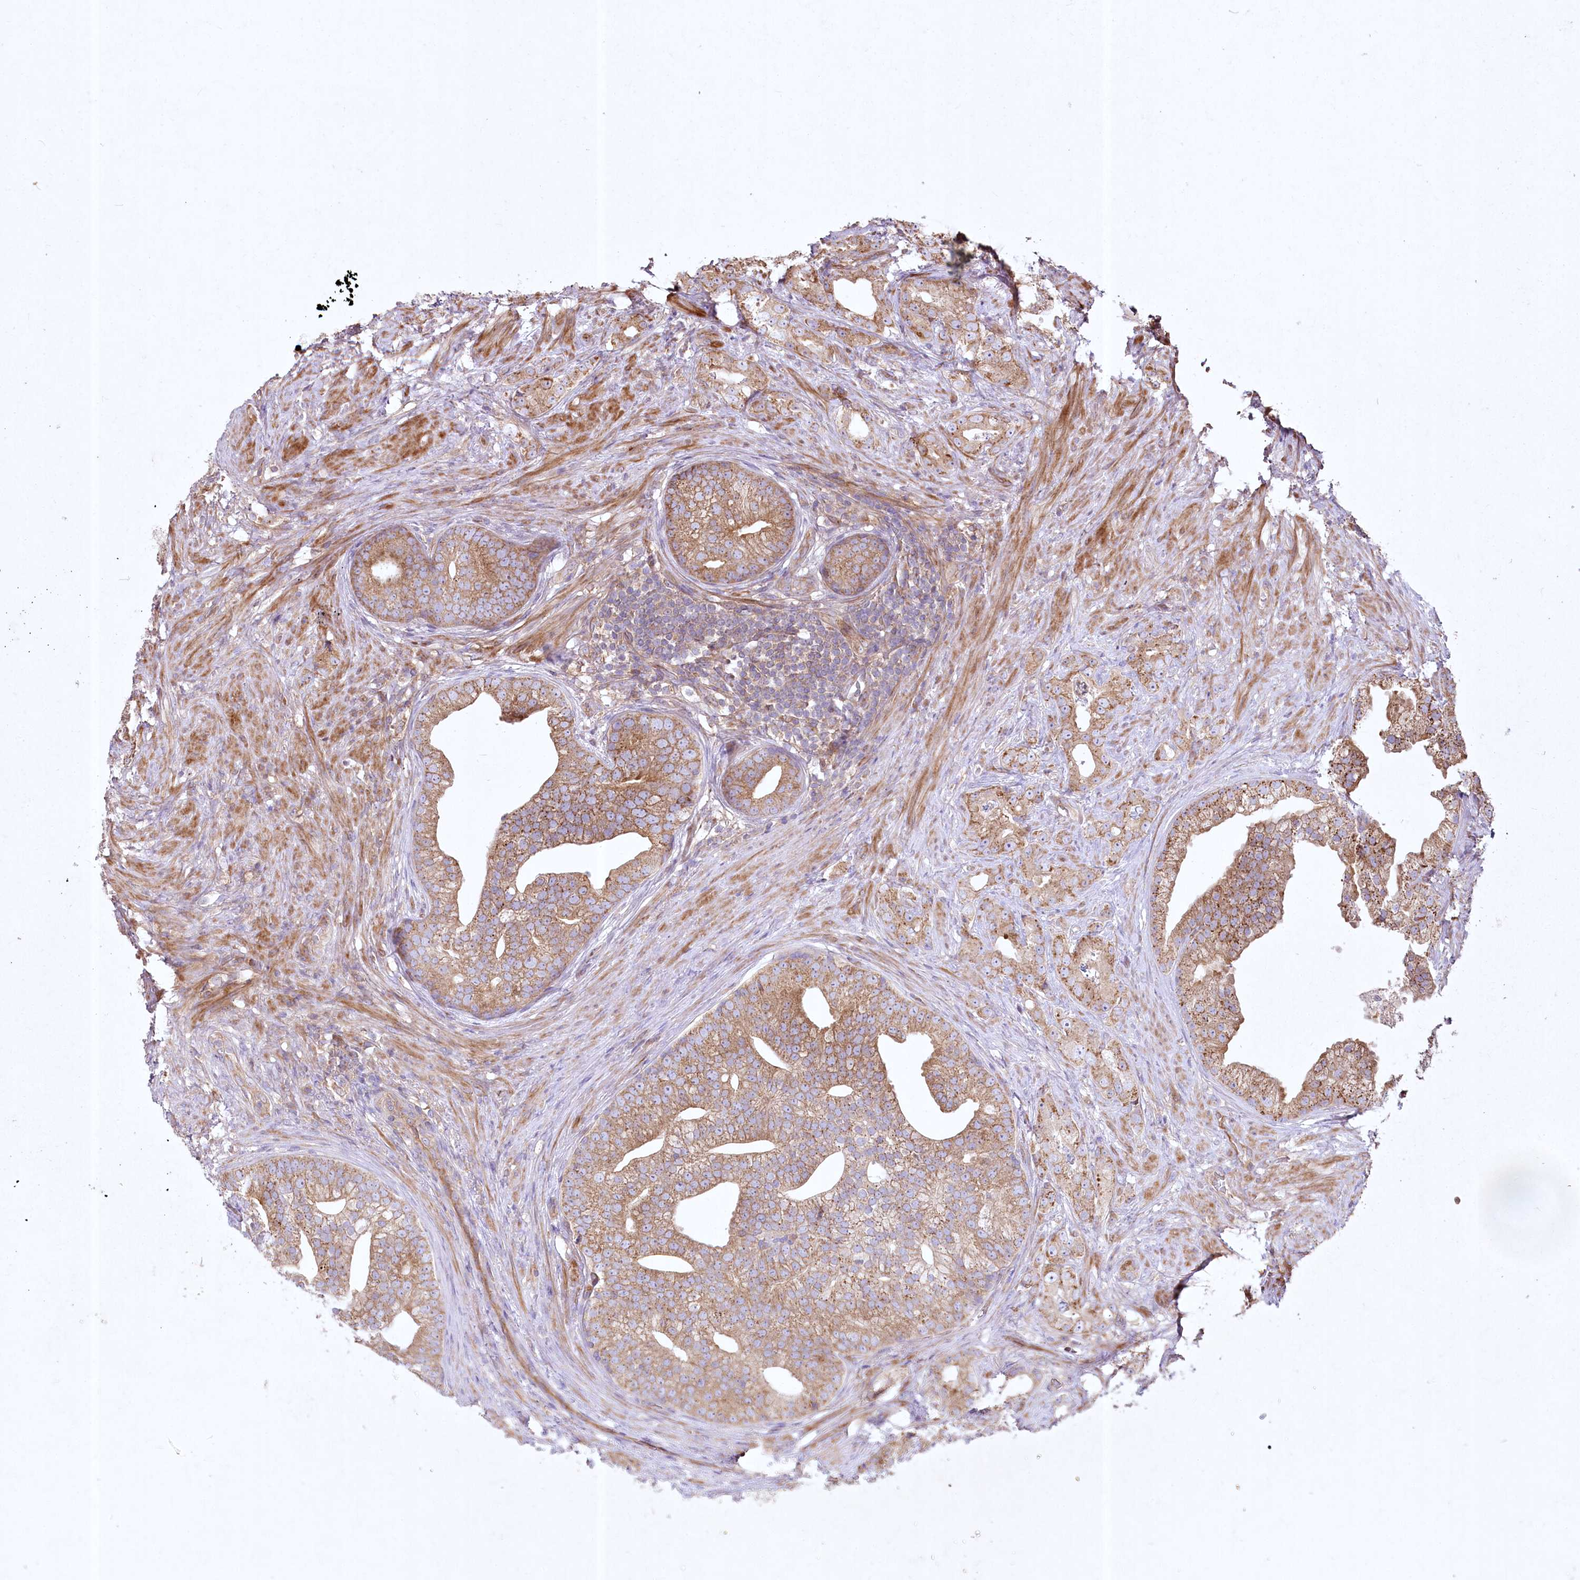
{"staining": {"intensity": "moderate", "quantity": ">75%", "location": "cytoplasmic/membranous"}, "tissue": "prostate cancer", "cell_type": "Tumor cells", "image_type": "cancer", "snomed": [{"axis": "morphology", "description": "Adenocarcinoma, Low grade"}, {"axis": "topography", "description": "Prostate"}], "caption": "Moderate cytoplasmic/membranous protein positivity is appreciated in approximately >75% of tumor cells in prostate cancer.", "gene": "SH3TC1", "patient": {"sex": "male", "age": 71}}